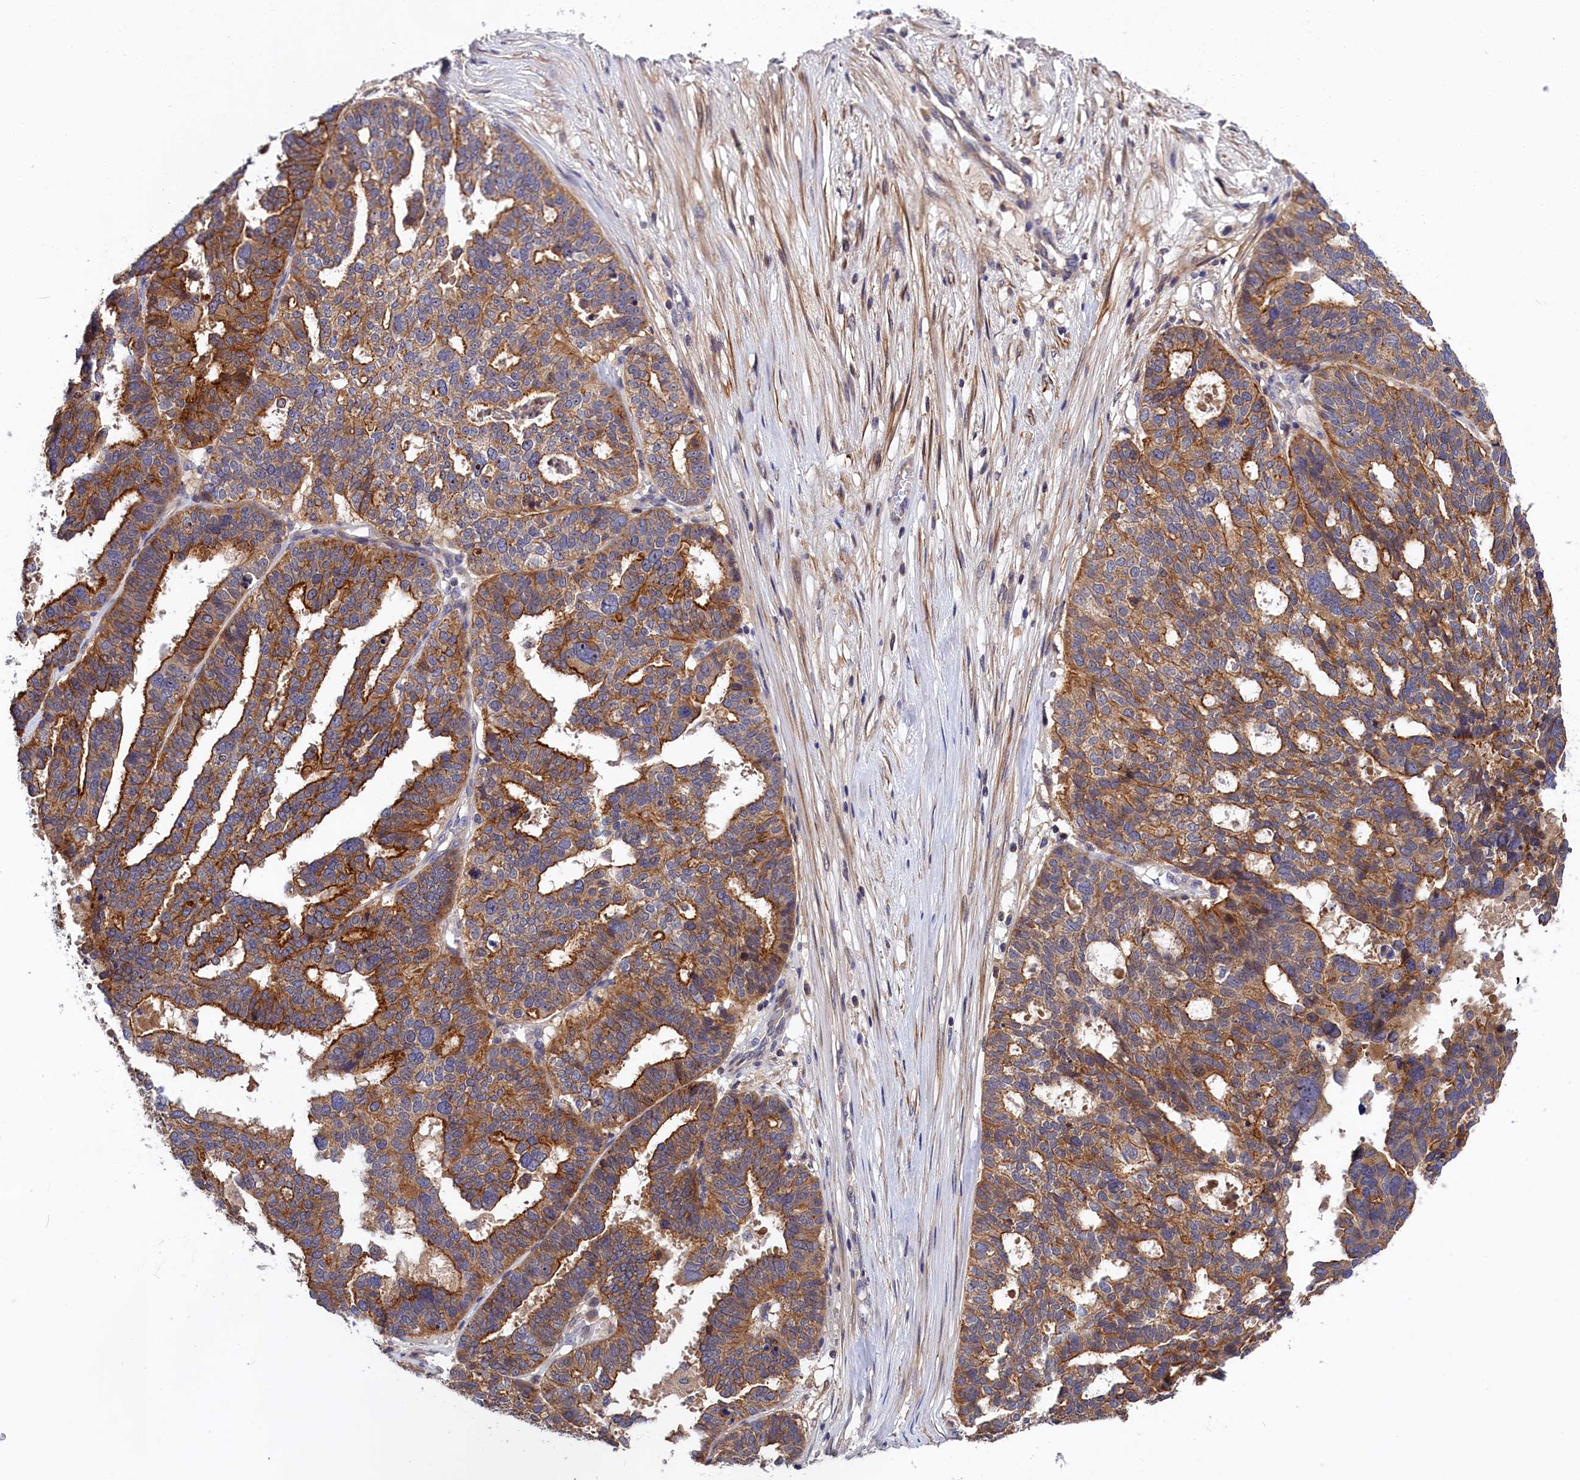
{"staining": {"intensity": "moderate", "quantity": ">75%", "location": "cytoplasmic/membranous"}, "tissue": "ovarian cancer", "cell_type": "Tumor cells", "image_type": "cancer", "snomed": [{"axis": "morphology", "description": "Cystadenocarcinoma, serous, NOS"}, {"axis": "topography", "description": "Ovary"}], "caption": "Ovarian cancer stained with DAB (3,3'-diaminobenzidine) IHC shows medium levels of moderate cytoplasmic/membranous positivity in about >75% of tumor cells. (Brightfield microscopy of DAB IHC at high magnification).", "gene": "CRACD", "patient": {"sex": "female", "age": 59}}